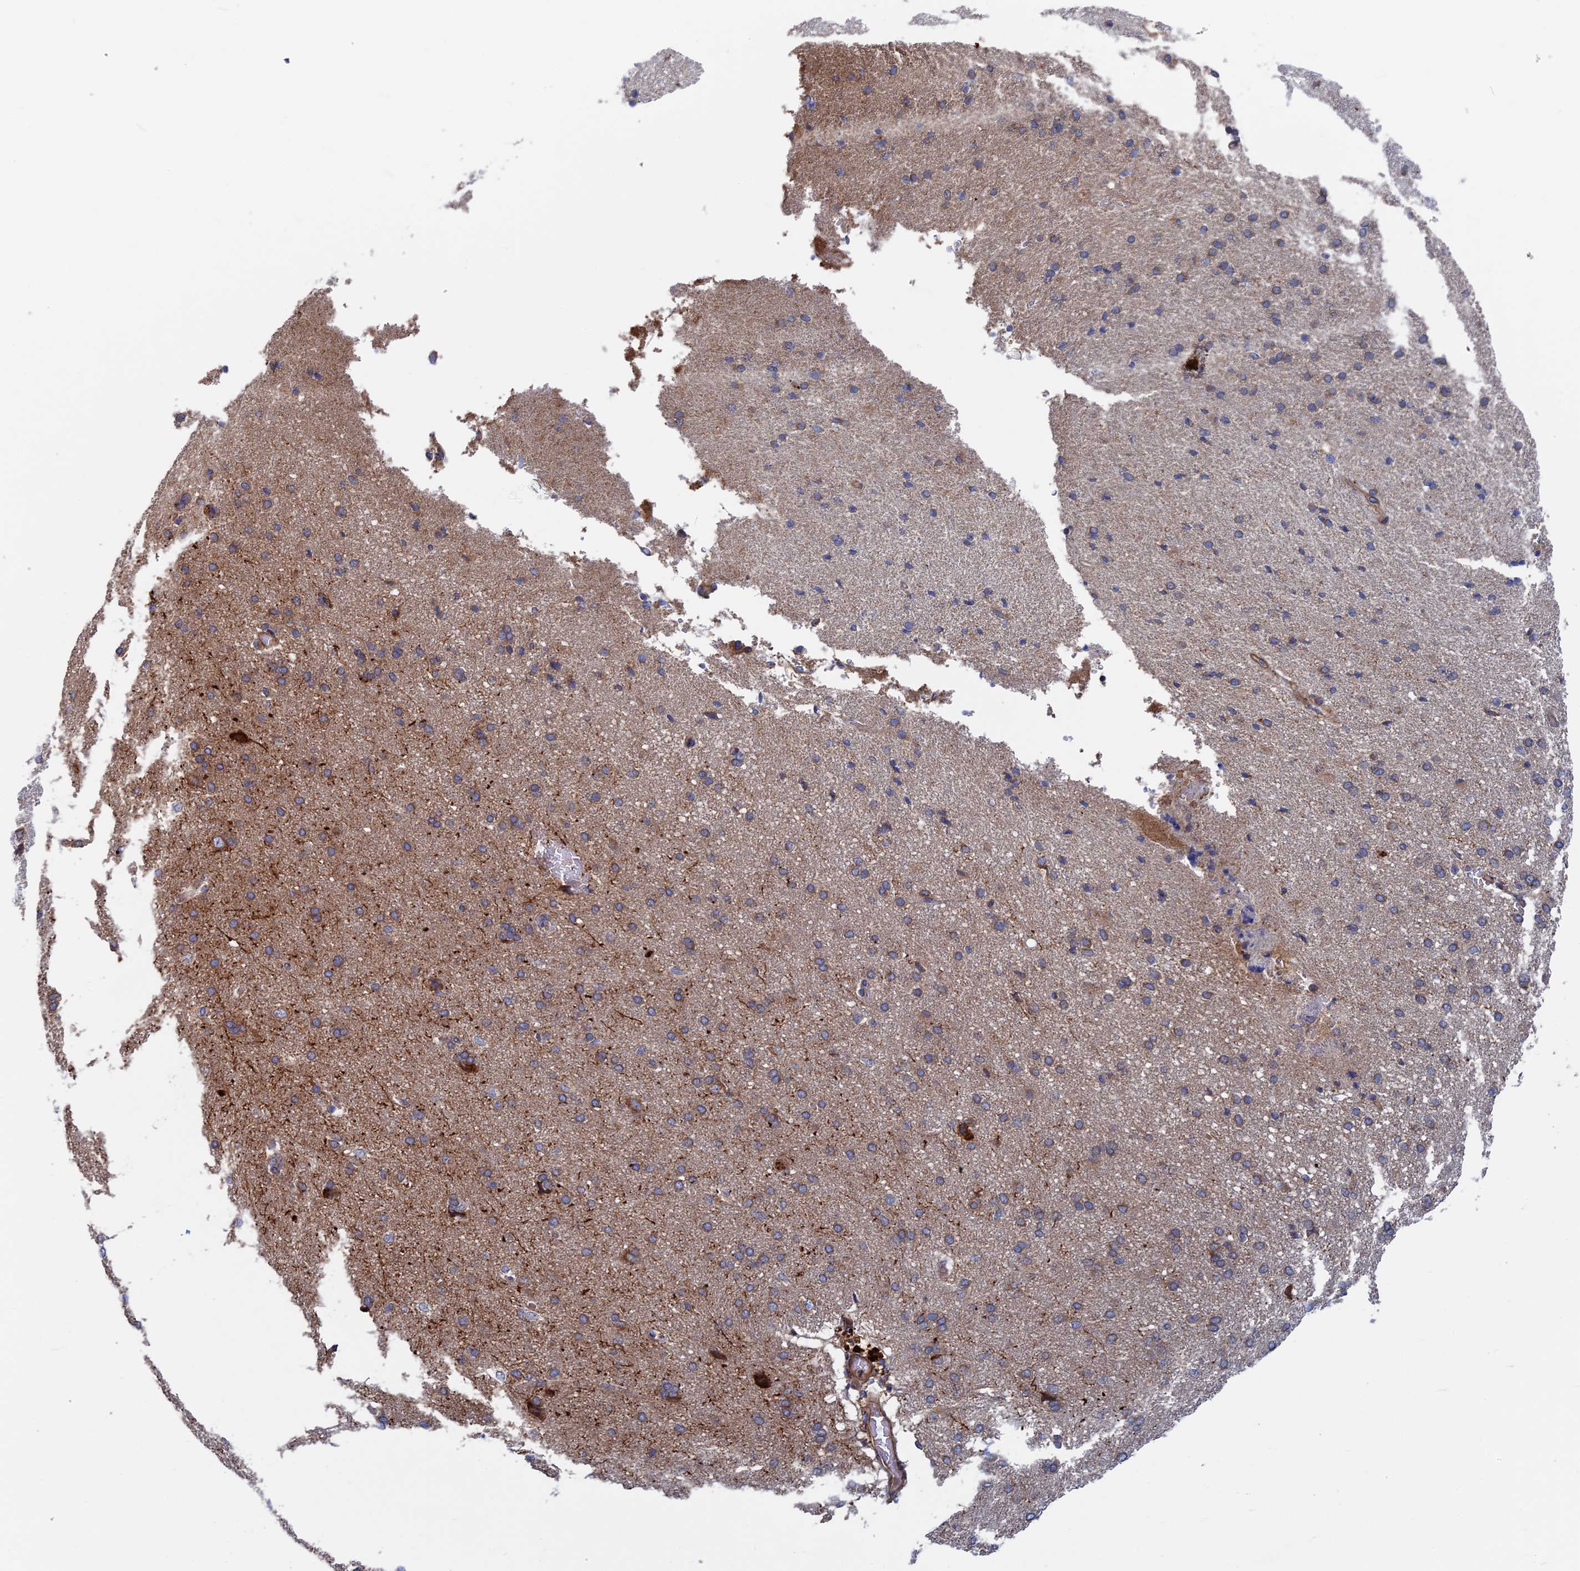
{"staining": {"intensity": "negative", "quantity": "none", "location": "none"}, "tissue": "cerebral cortex", "cell_type": "Endothelial cells", "image_type": "normal", "snomed": [{"axis": "morphology", "description": "Normal tissue, NOS"}, {"axis": "topography", "description": "Cerebral cortex"}], "caption": "DAB (3,3'-diaminobenzidine) immunohistochemical staining of benign human cerebral cortex exhibits no significant expression in endothelial cells.", "gene": "DNAJC3", "patient": {"sex": "male", "age": 62}}